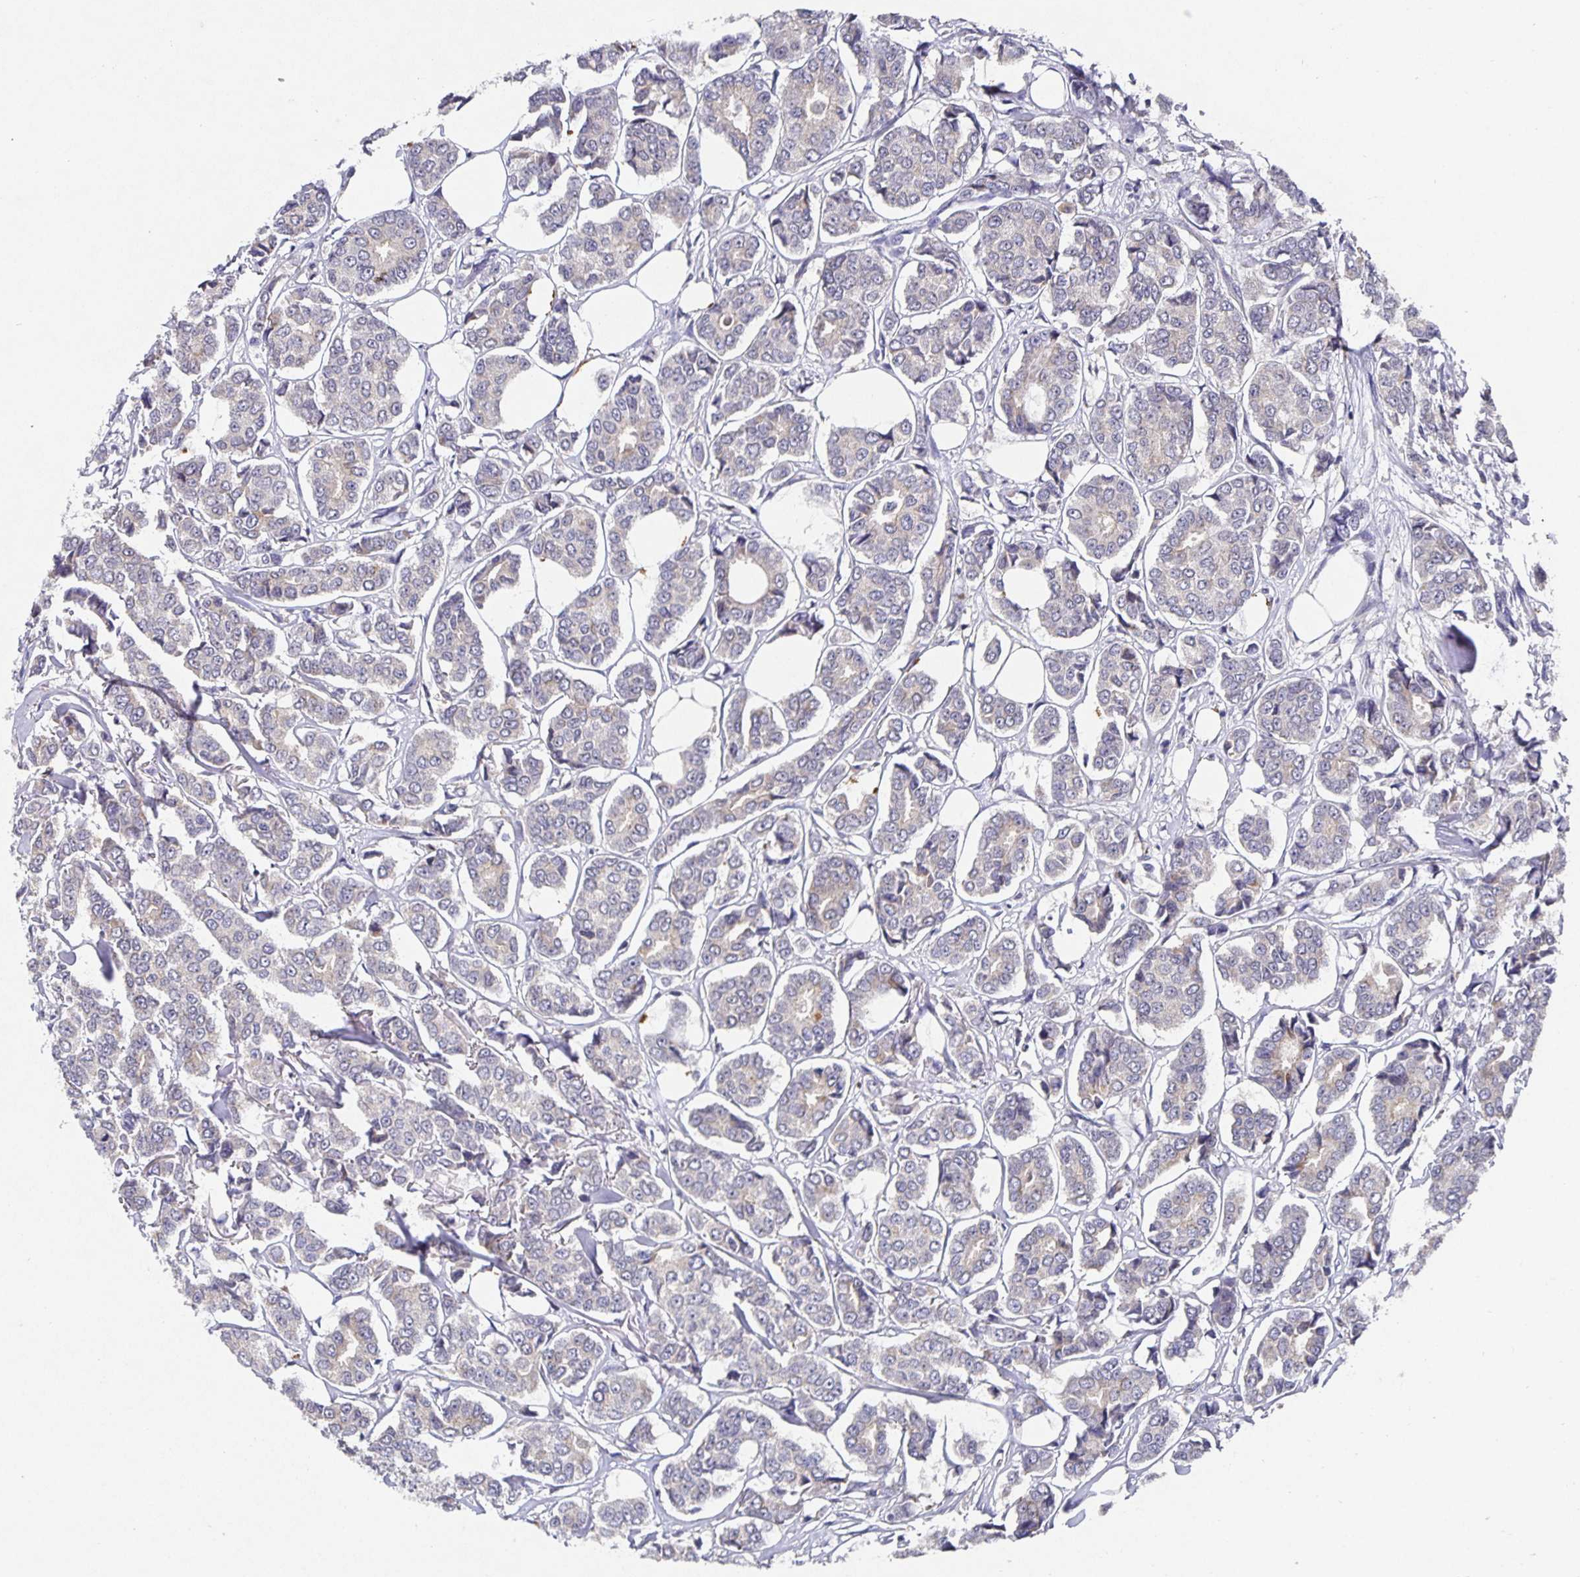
{"staining": {"intensity": "weak", "quantity": "<25%", "location": "cytoplasmic/membranous"}, "tissue": "breast cancer", "cell_type": "Tumor cells", "image_type": "cancer", "snomed": [{"axis": "morphology", "description": "Duct carcinoma"}, {"axis": "topography", "description": "Breast"}], "caption": "Immunohistochemistry of human breast cancer (intraductal carcinoma) shows no staining in tumor cells. The staining was performed using DAB (3,3'-diaminobenzidine) to visualize the protein expression in brown, while the nuclei were stained in blue with hematoxylin (Magnification: 20x).", "gene": "HEPN1", "patient": {"sex": "female", "age": 94}}